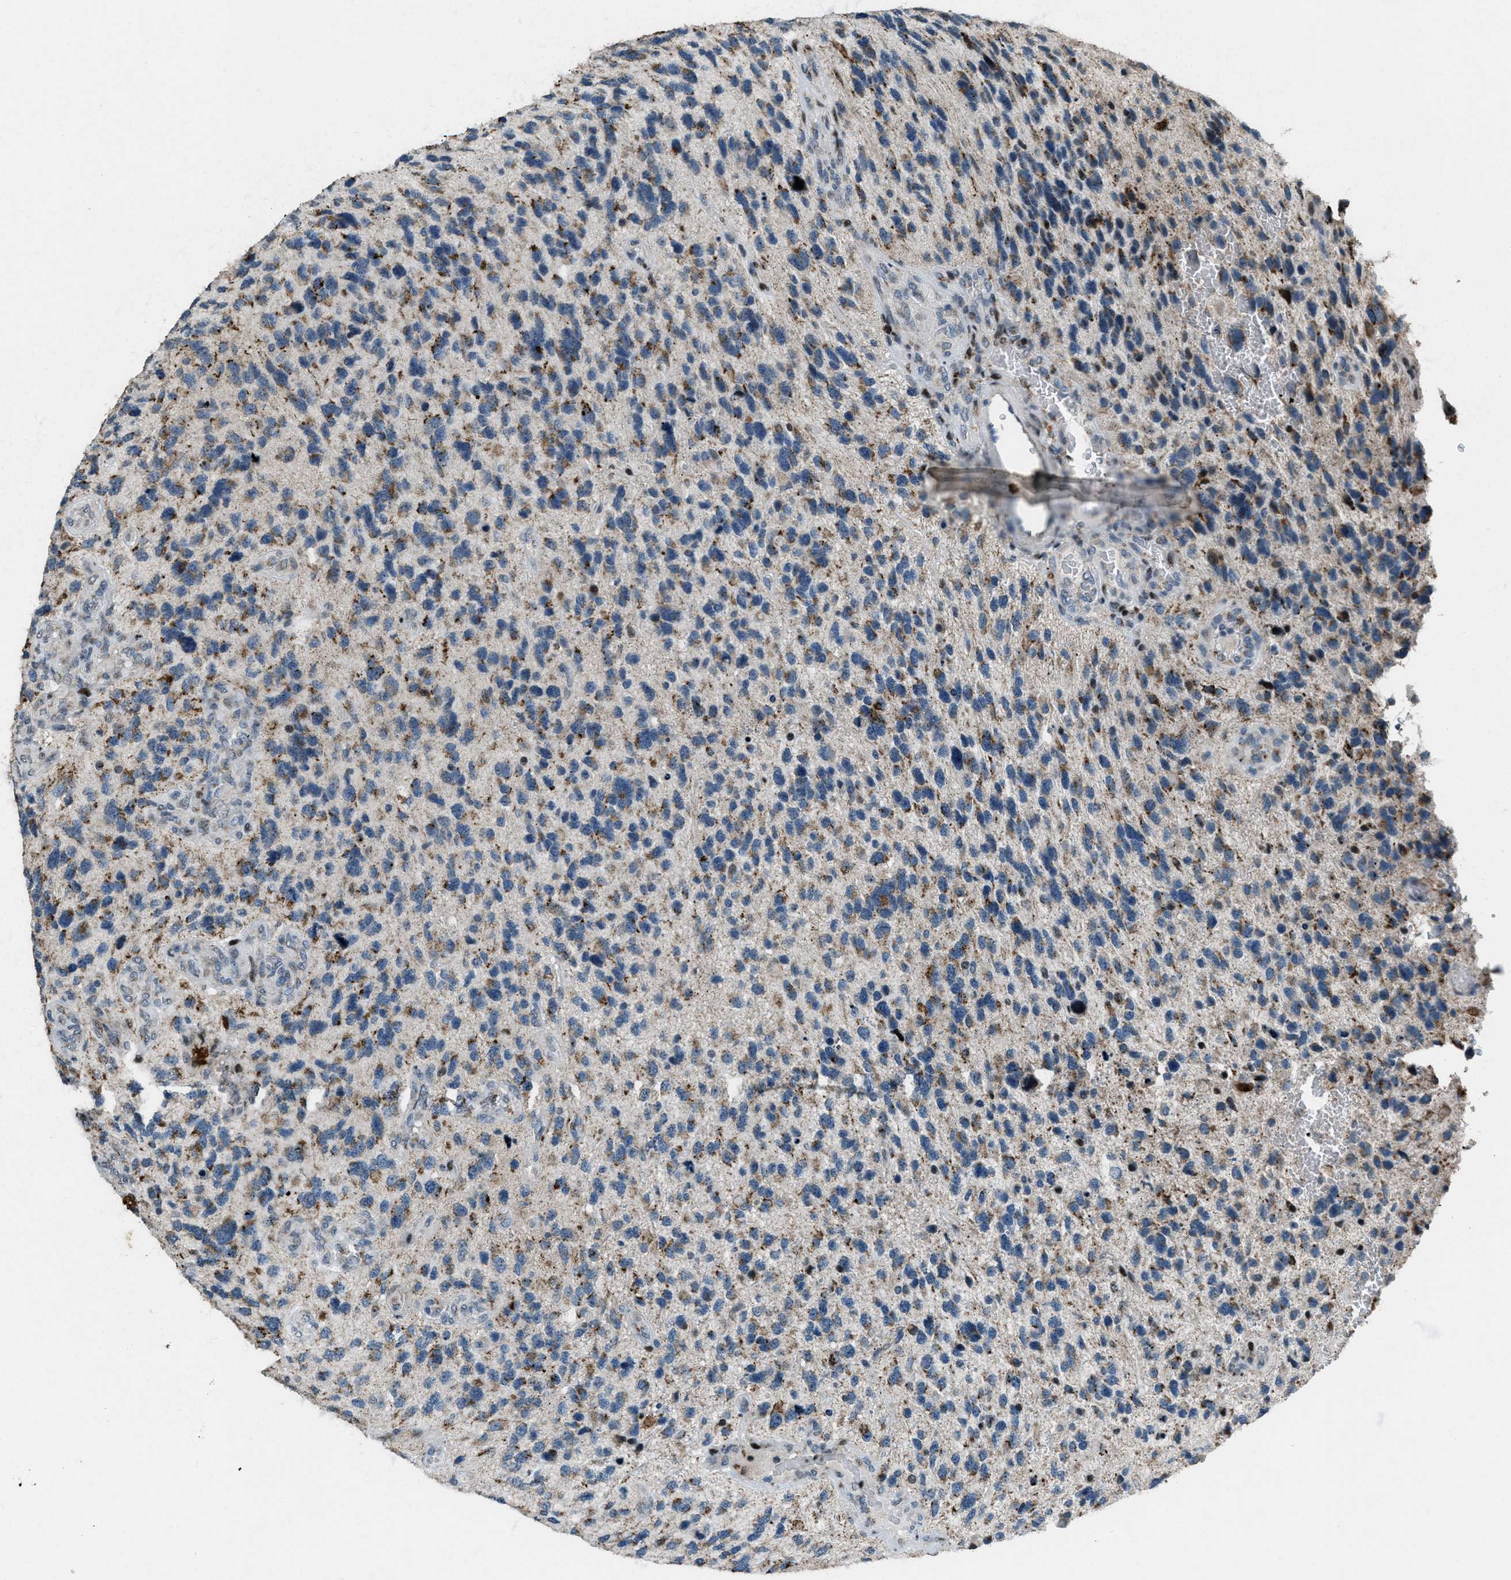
{"staining": {"intensity": "moderate", "quantity": "25%-75%", "location": "cytoplasmic/membranous"}, "tissue": "glioma", "cell_type": "Tumor cells", "image_type": "cancer", "snomed": [{"axis": "morphology", "description": "Glioma, malignant, High grade"}, {"axis": "topography", "description": "Brain"}], "caption": "An image of glioma stained for a protein shows moderate cytoplasmic/membranous brown staining in tumor cells. The protein of interest is stained brown, and the nuclei are stained in blue (DAB IHC with brightfield microscopy, high magnification).", "gene": "GPC6", "patient": {"sex": "female", "age": 58}}